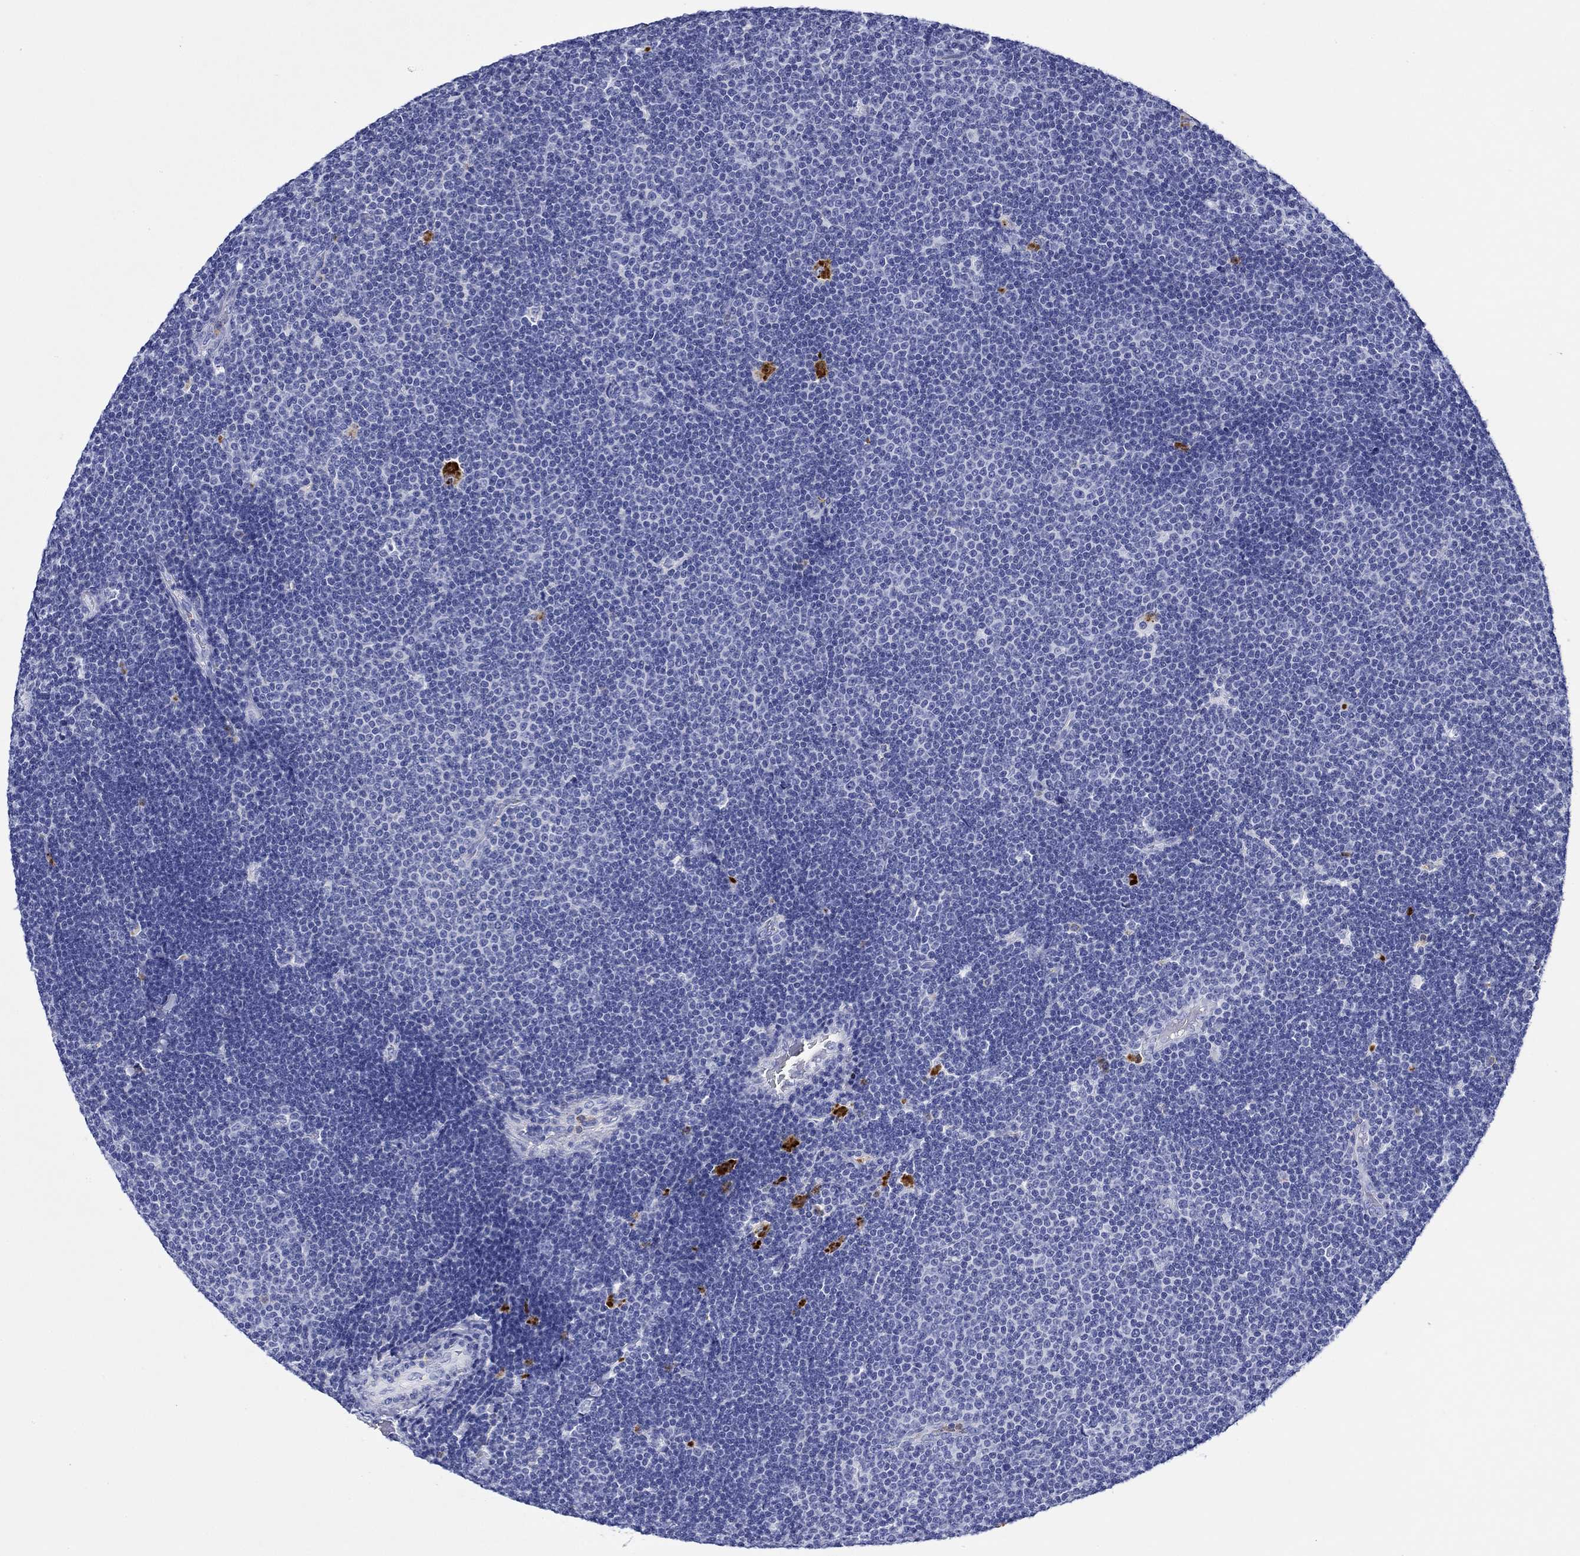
{"staining": {"intensity": "negative", "quantity": "none", "location": "none"}, "tissue": "lymphoma", "cell_type": "Tumor cells", "image_type": "cancer", "snomed": [{"axis": "morphology", "description": "Malignant lymphoma, non-Hodgkin's type, Low grade"}, {"axis": "topography", "description": "Brain"}], "caption": "There is no significant positivity in tumor cells of malignant lymphoma, non-Hodgkin's type (low-grade).", "gene": "EPX", "patient": {"sex": "female", "age": 66}}